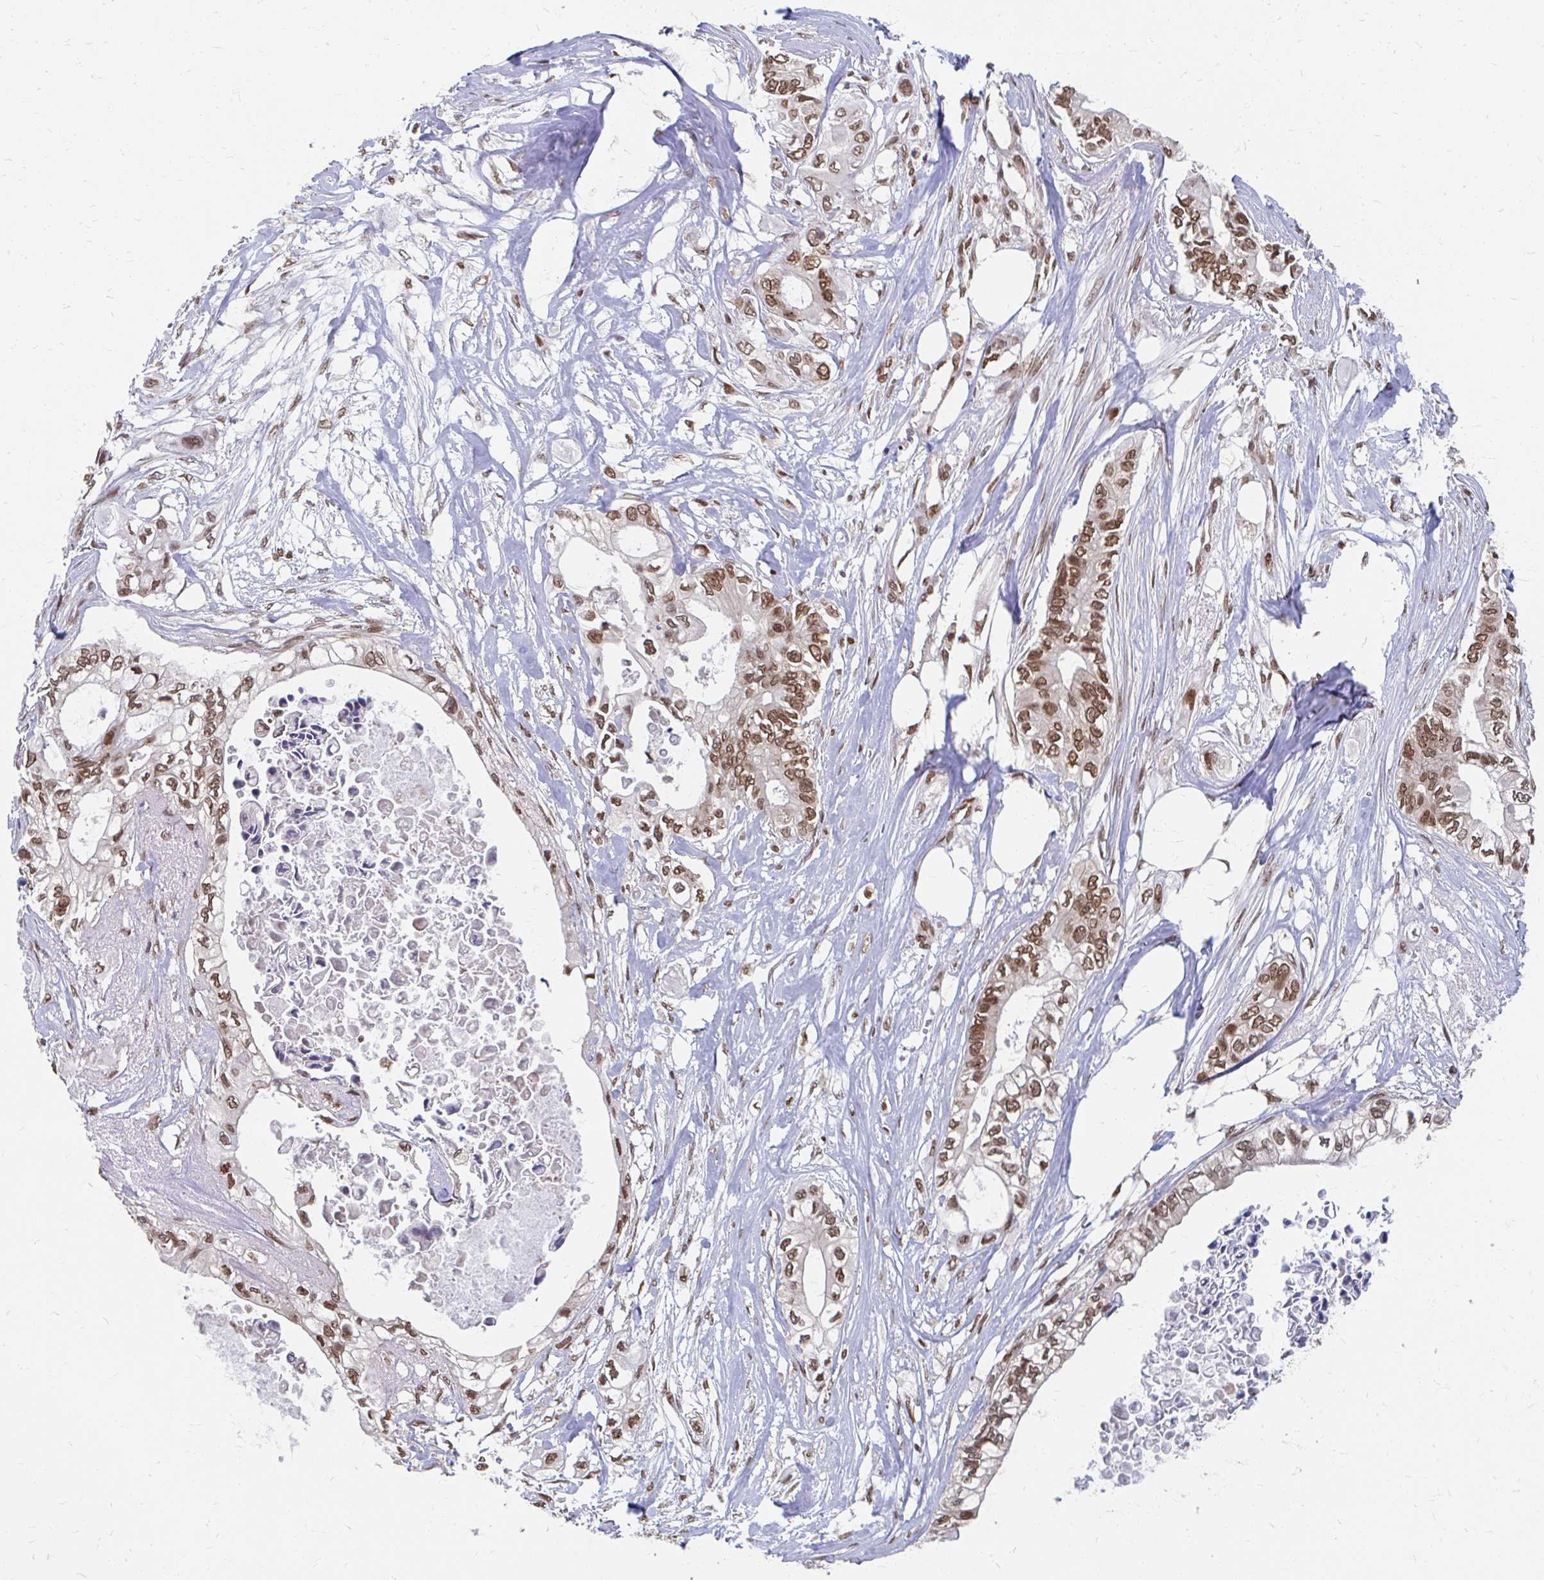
{"staining": {"intensity": "moderate", "quantity": ">75%", "location": "cytoplasmic/membranous,nuclear"}, "tissue": "pancreatic cancer", "cell_type": "Tumor cells", "image_type": "cancer", "snomed": [{"axis": "morphology", "description": "Adenocarcinoma, NOS"}, {"axis": "topography", "description": "Pancreas"}], "caption": "Protein staining of pancreatic cancer (adenocarcinoma) tissue displays moderate cytoplasmic/membranous and nuclear positivity in approximately >75% of tumor cells.", "gene": "XPO1", "patient": {"sex": "female", "age": 63}}